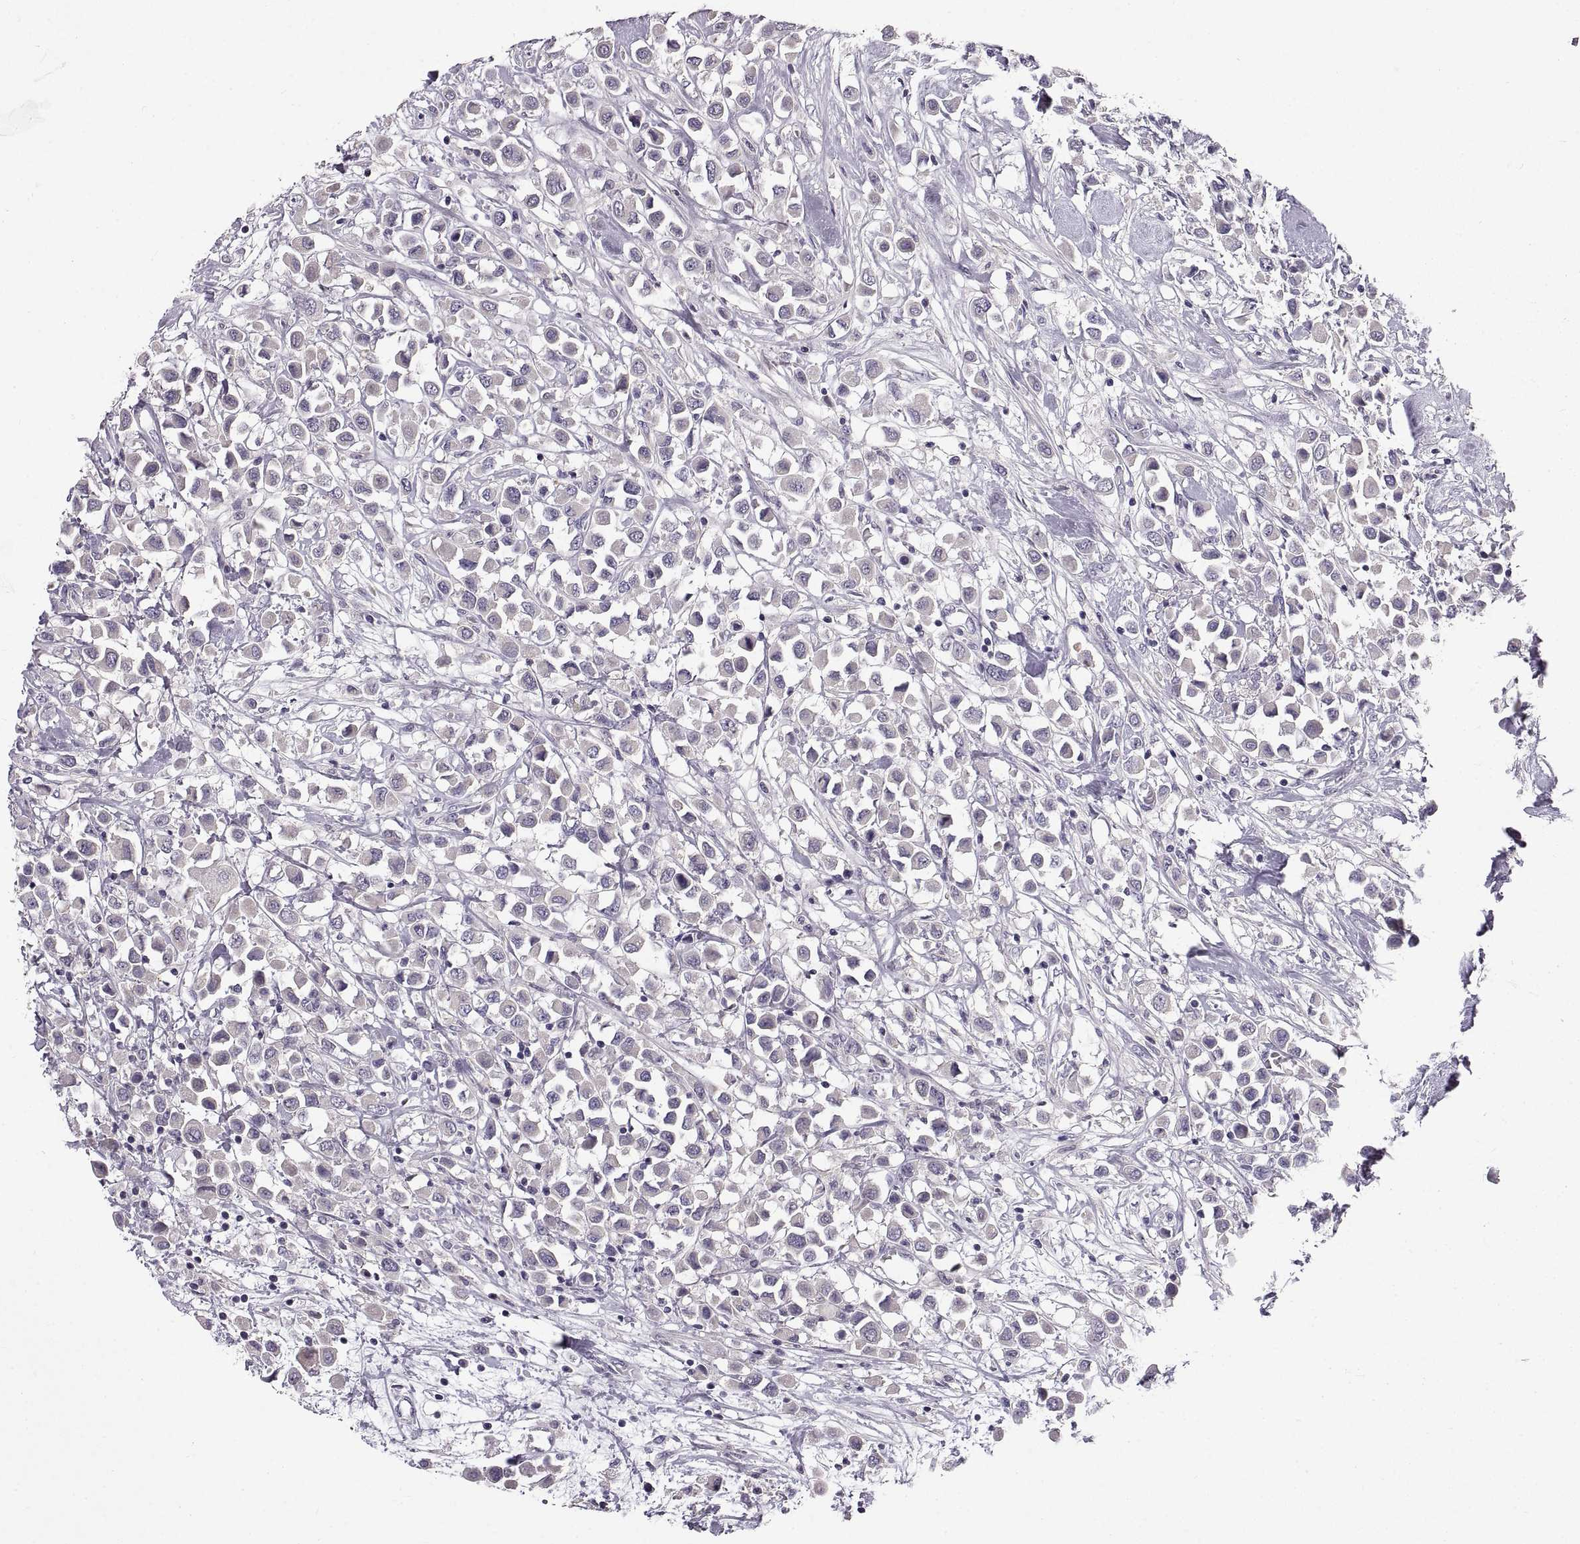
{"staining": {"intensity": "negative", "quantity": "none", "location": "none"}, "tissue": "breast cancer", "cell_type": "Tumor cells", "image_type": "cancer", "snomed": [{"axis": "morphology", "description": "Duct carcinoma"}, {"axis": "topography", "description": "Breast"}], "caption": "Immunohistochemistry histopathology image of neoplastic tissue: human breast cancer stained with DAB (3,3'-diaminobenzidine) shows no significant protein staining in tumor cells.", "gene": "ADAM32", "patient": {"sex": "female", "age": 61}}